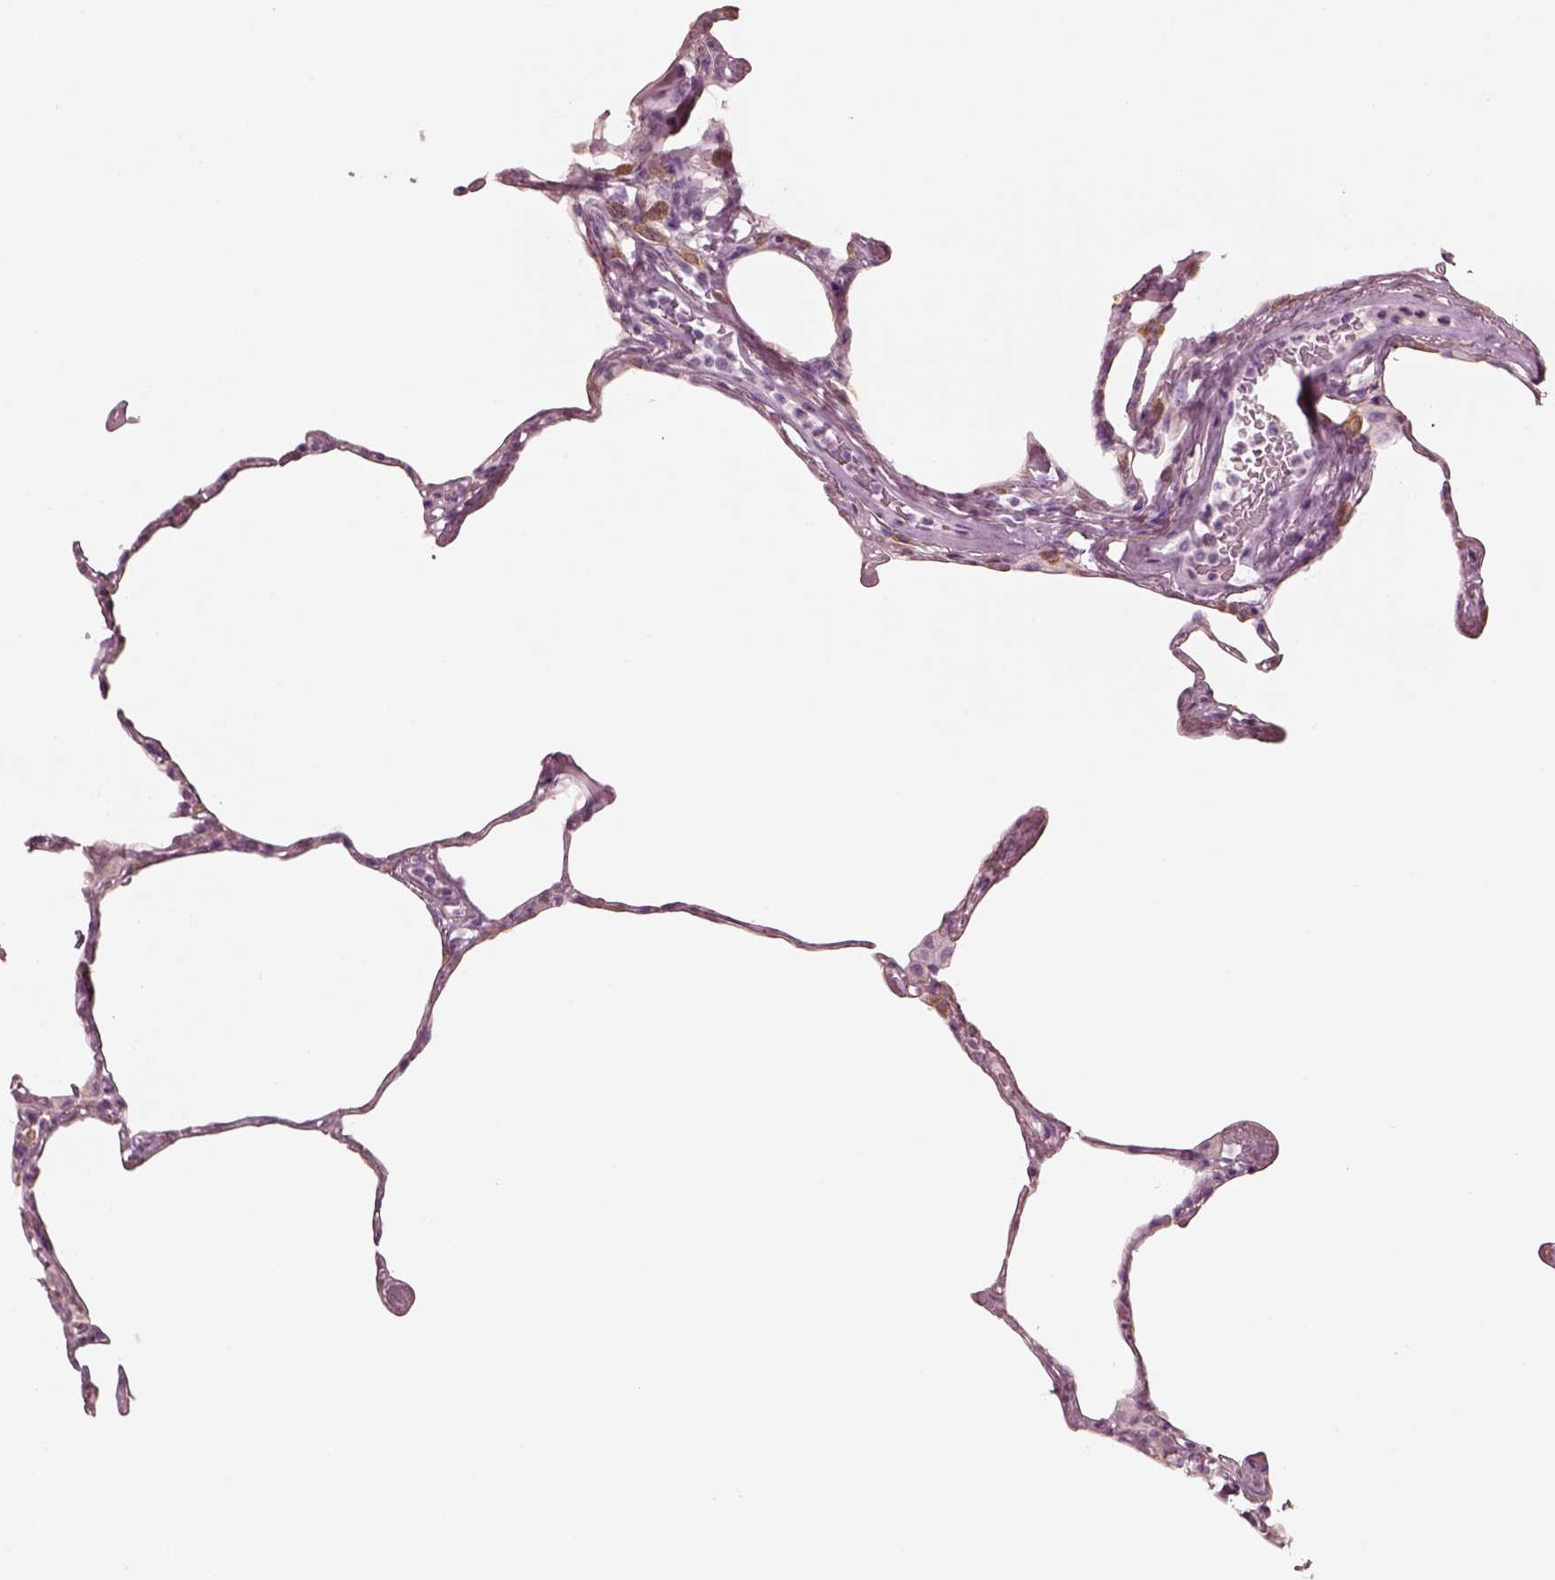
{"staining": {"intensity": "negative", "quantity": "none", "location": "none"}, "tissue": "lung", "cell_type": "Alveolar cells", "image_type": "normal", "snomed": [{"axis": "morphology", "description": "Normal tissue, NOS"}, {"axis": "topography", "description": "Lung"}], "caption": "This is an immunohistochemistry (IHC) image of normal lung. There is no expression in alveolar cells.", "gene": "PON3", "patient": {"sex": "male", "age": 65}}